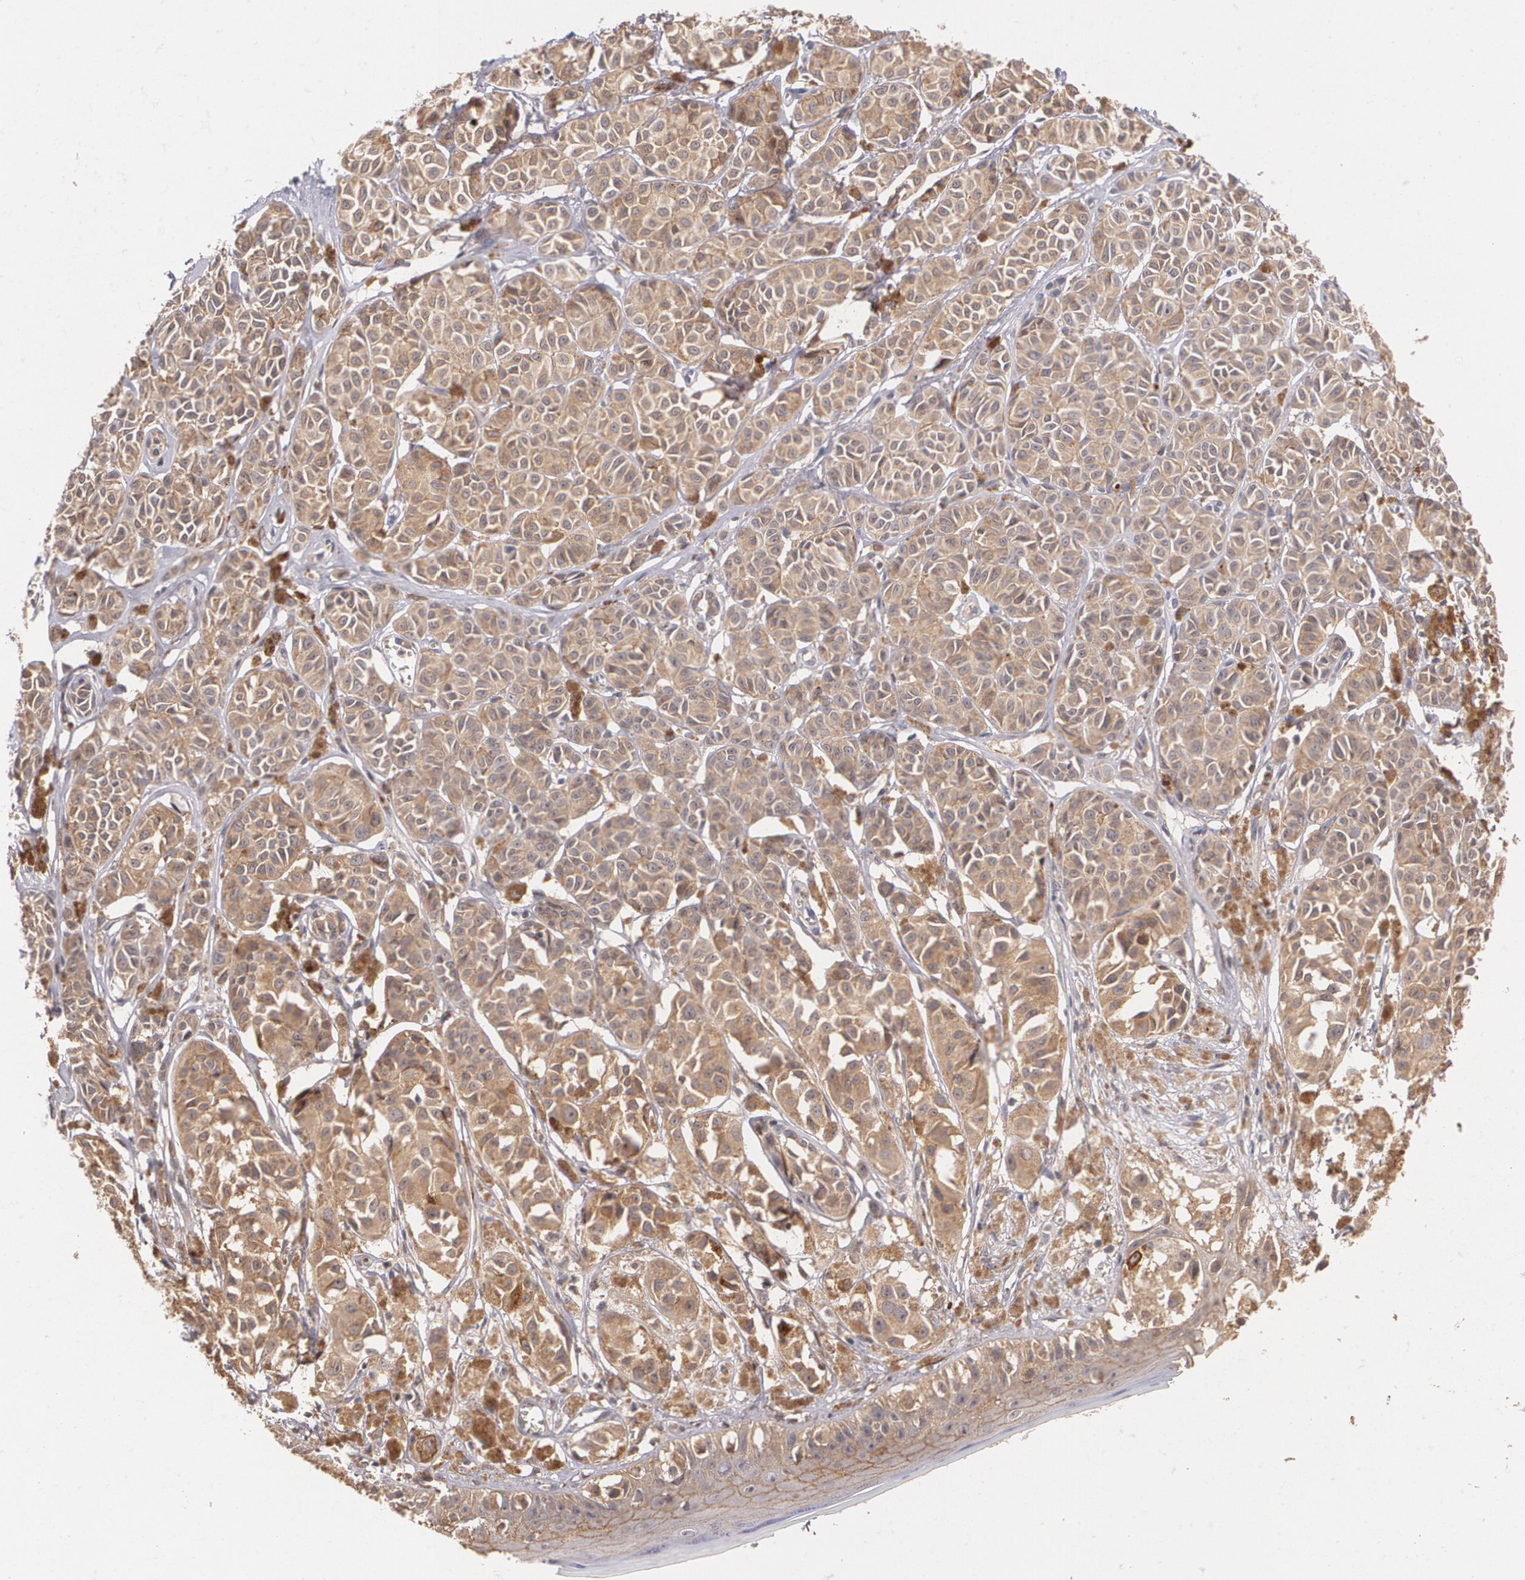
{"staining": {"intensity": "strong", "quantity": ">75%", "location": "cytoplasmic/membranous"}, "tissue": "melanoma", "cell_type": "Tumor cells", "image_type": "cancer", "snomed": [{"axis": "morphology", "description": "Malignant melanoma, NOS"}, {"axis": "topography", "description": "Skin"}], "caption": "Immunohistochemistry (DAB (3,3'-diaminobenzidine)) staining of malignant melanoma shows strong cytoplasmic/membranous protein expression in approximately >75% of tumor cells.", "gene": "IFNGR2", "patient": {"sex": "male", "age": 76}}